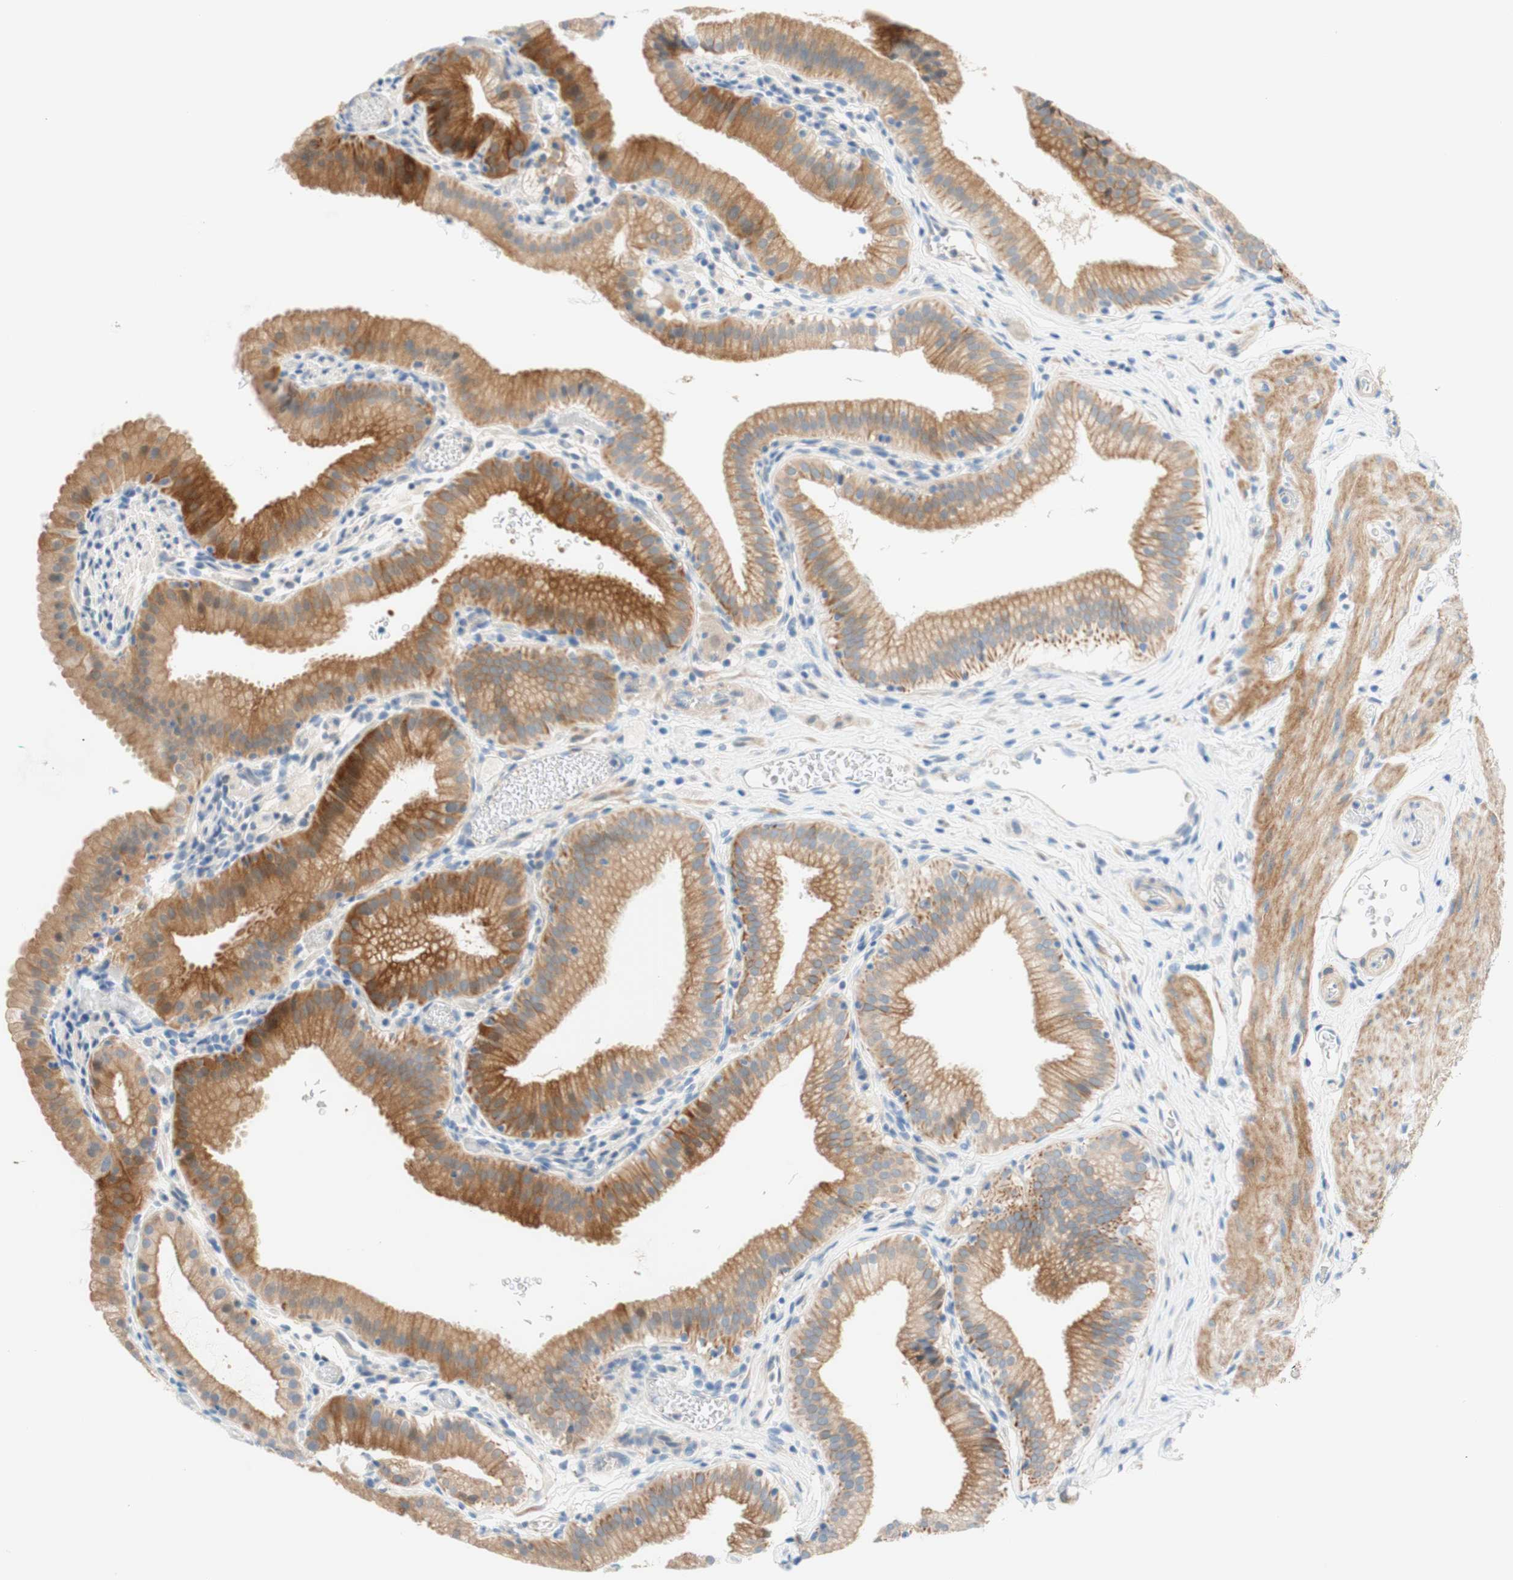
{"staining": {"intensity": "moderate", "quantity": ">75%", "location": "cytoplasmic/membranous"}, "tissue": "gallbladder", "cell_type": "Glandular cells", "image_type": "normal", "snomed": [{"axis": "morphology", "description": "Normal tissue, NOS"}, {"axis": "topography", "description": "Gallbladder"}], "caption": "DAB (3,3'-diaminobenzidine) immunohistochemical staining of unremarkable human gallbladder shows moderate cytoplasmic/membranous protein expression in about >75% of glandular cells. (brown staining indicates protein expression, while blue staining denotes nuclei).", "gene": "ENTREP2", "patient": {"sex": "male", "age": 54}}